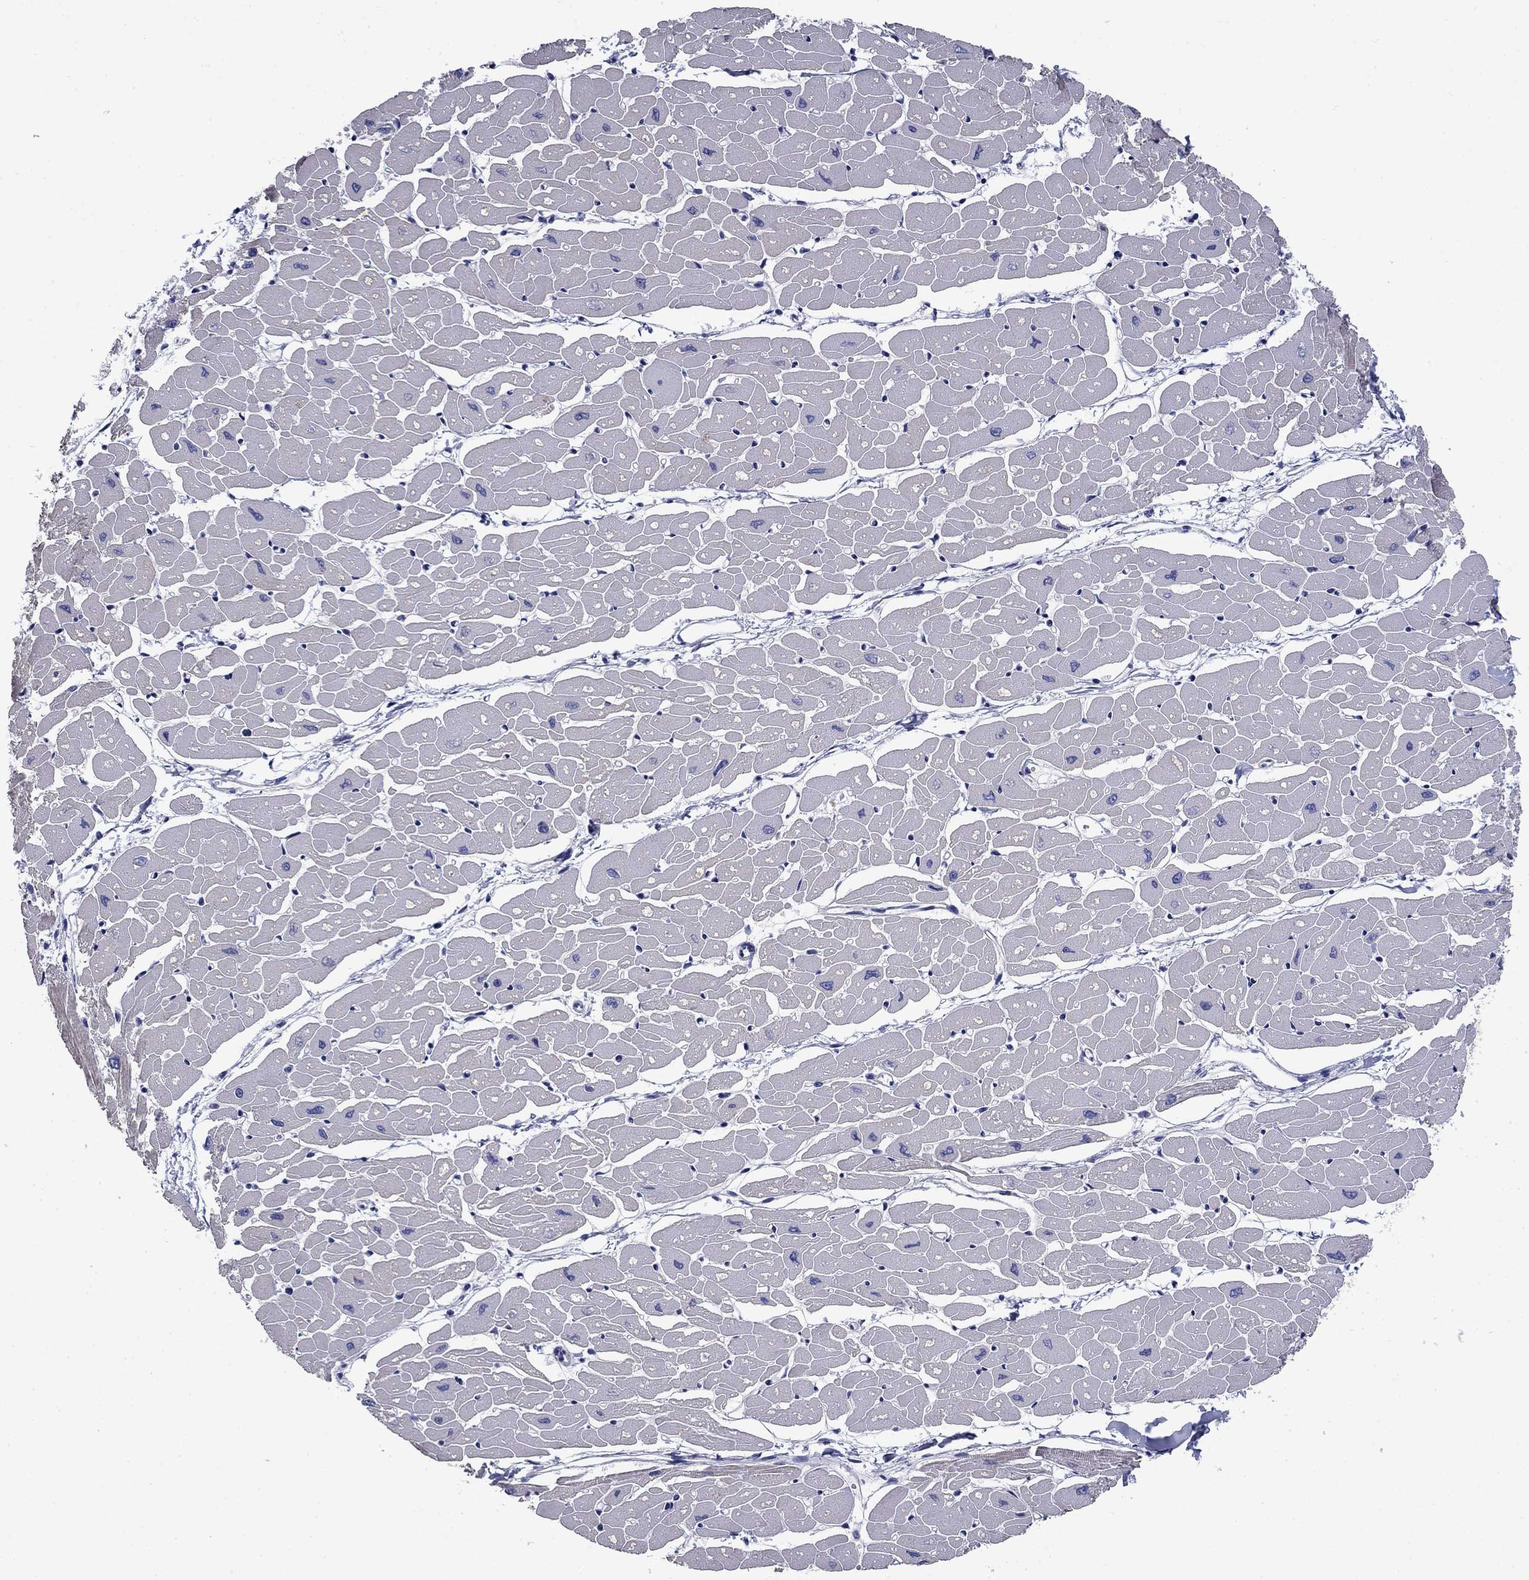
{"staining": {"intensity": "negative", "quantity": "none", "location": "none"}, "tissue": "heart muscle", "cell_type": "Cardiomyocytes", "image_type": "normal", "snomed": [{"axis": "morphology", "description": "Normal tissue, NOS"}, {"axis": "topography", "description": "Heart"}], "caption": "Micrograph shows no significant protein expression in cardiomyocytes of benign heart muscle. (Stains: DAB immunohistochemistry with hematoxylin counter stain, Microscopy: brightfield microscopy at high magnification).", "gene": "PRKCG", "patient": {"sex": "male", "age": 57}}